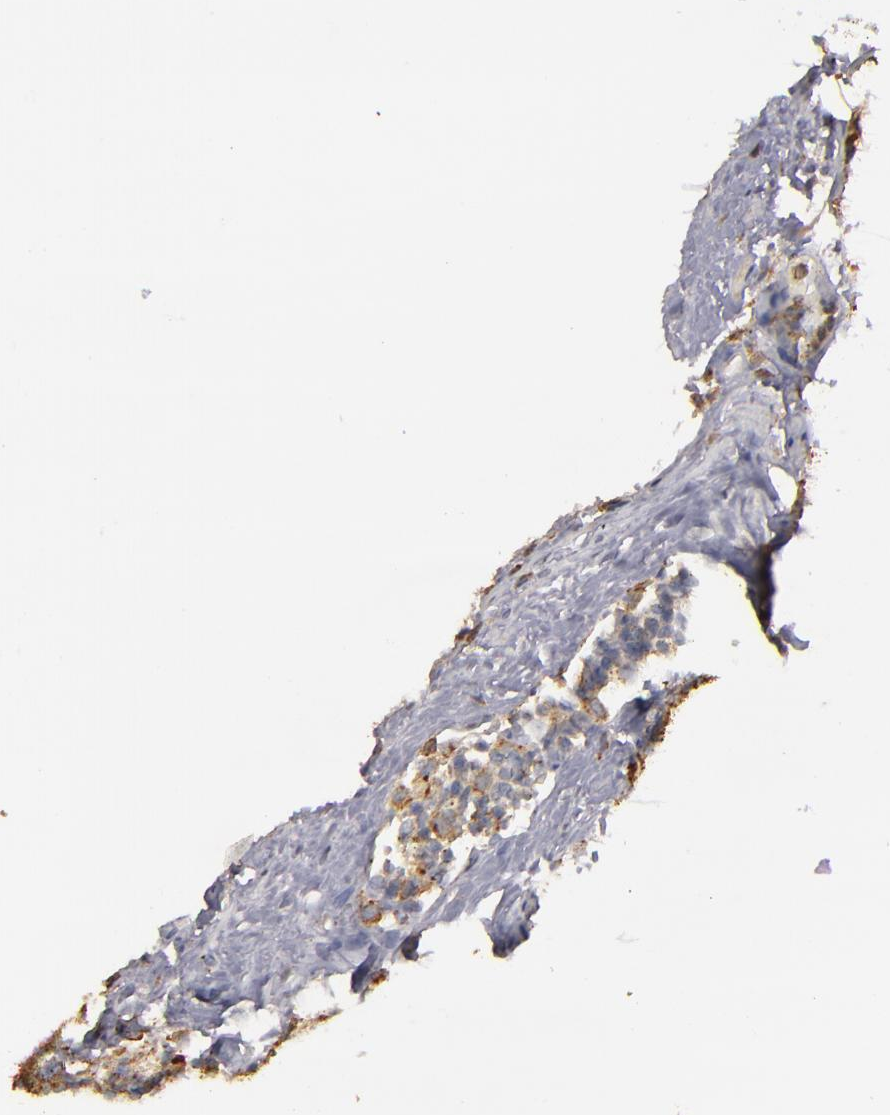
{"staining": {"intensity": "moderate", "quantity": ">75%", "location": "cytoplasmic/membranous"}, "tissue": "lymph node", "cell_type": "Germinal center cells", "image_type": "normal", "snomed": [{"axis": "morphology", "description": "Normal tissue, NOS"}, {"axis": "topography", "description": "Lymph node"}], "caption": "Benign lymph node exhibits moderate cytoplasmic/membranous expression in about >75% of germinal center cells, visualized by immunohistochemistry. Using DAB (brown) and hematoxylin (blue) stains, captured at high magnification using brightfield microscopy.", "gene": "TRAF1", "patient": {"sex": "female", "age": 42}}